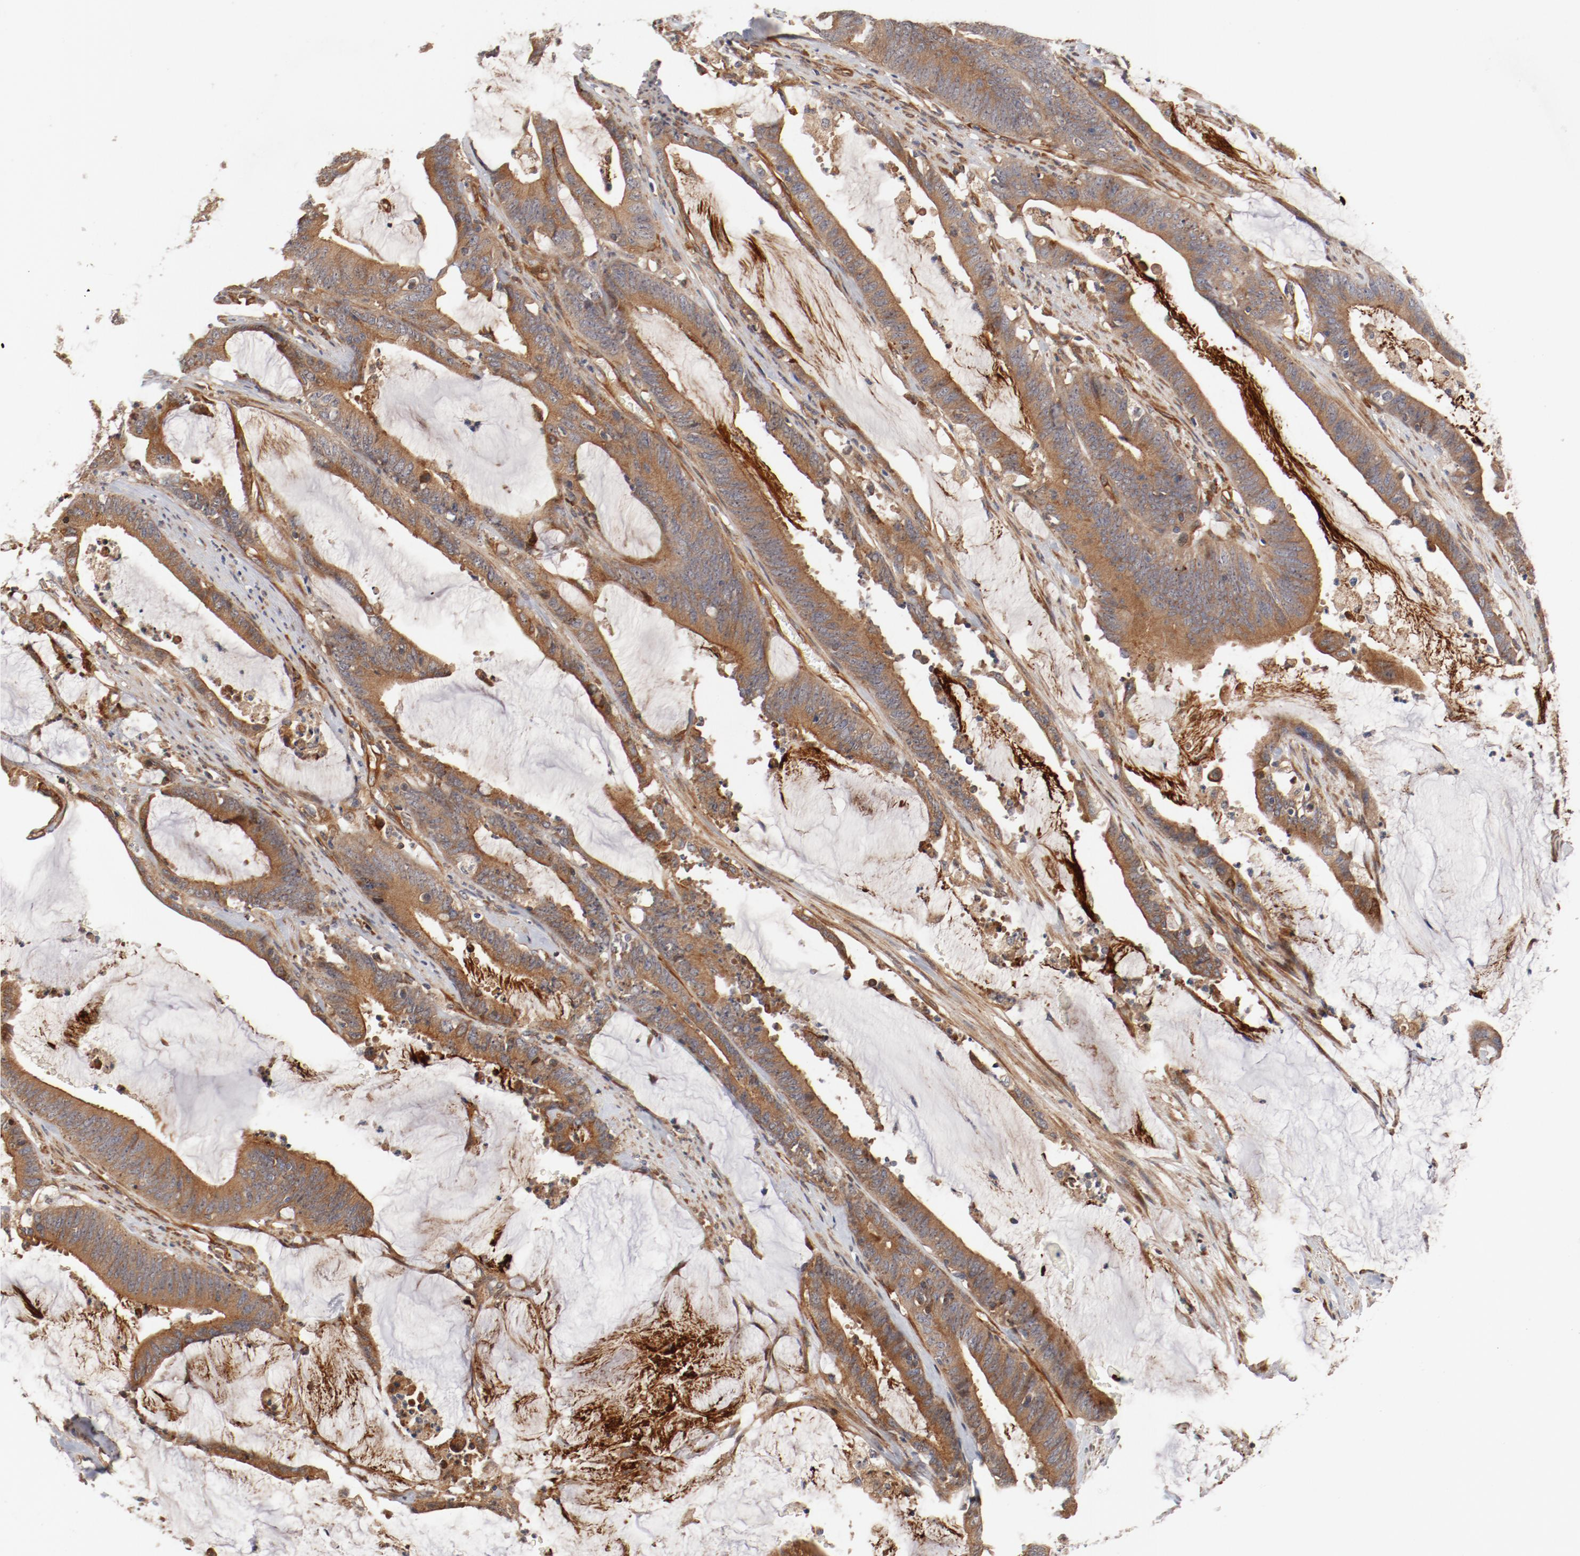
{"staining": {"intensity": "moderate", "quantity": ">75%", "location": "cytoplasmic/membranous"}, "tissue": "colorectal cancer", "cell_type": "Tumor cells", "image_type": "cancer", "snomed": [{"axis": "morphology", "description": "Adenocarcinoma, NOS"}, {"axis": "topography", "description": "Rectum"}], "caption": "Protein expression analysis of human colorectal cancer reveals moderate cytoplasmic/membranous staining in approximately >75% of tumor cells.", "gene": "PITPNM2", "patient": {"sex": "female", "age": 66}}